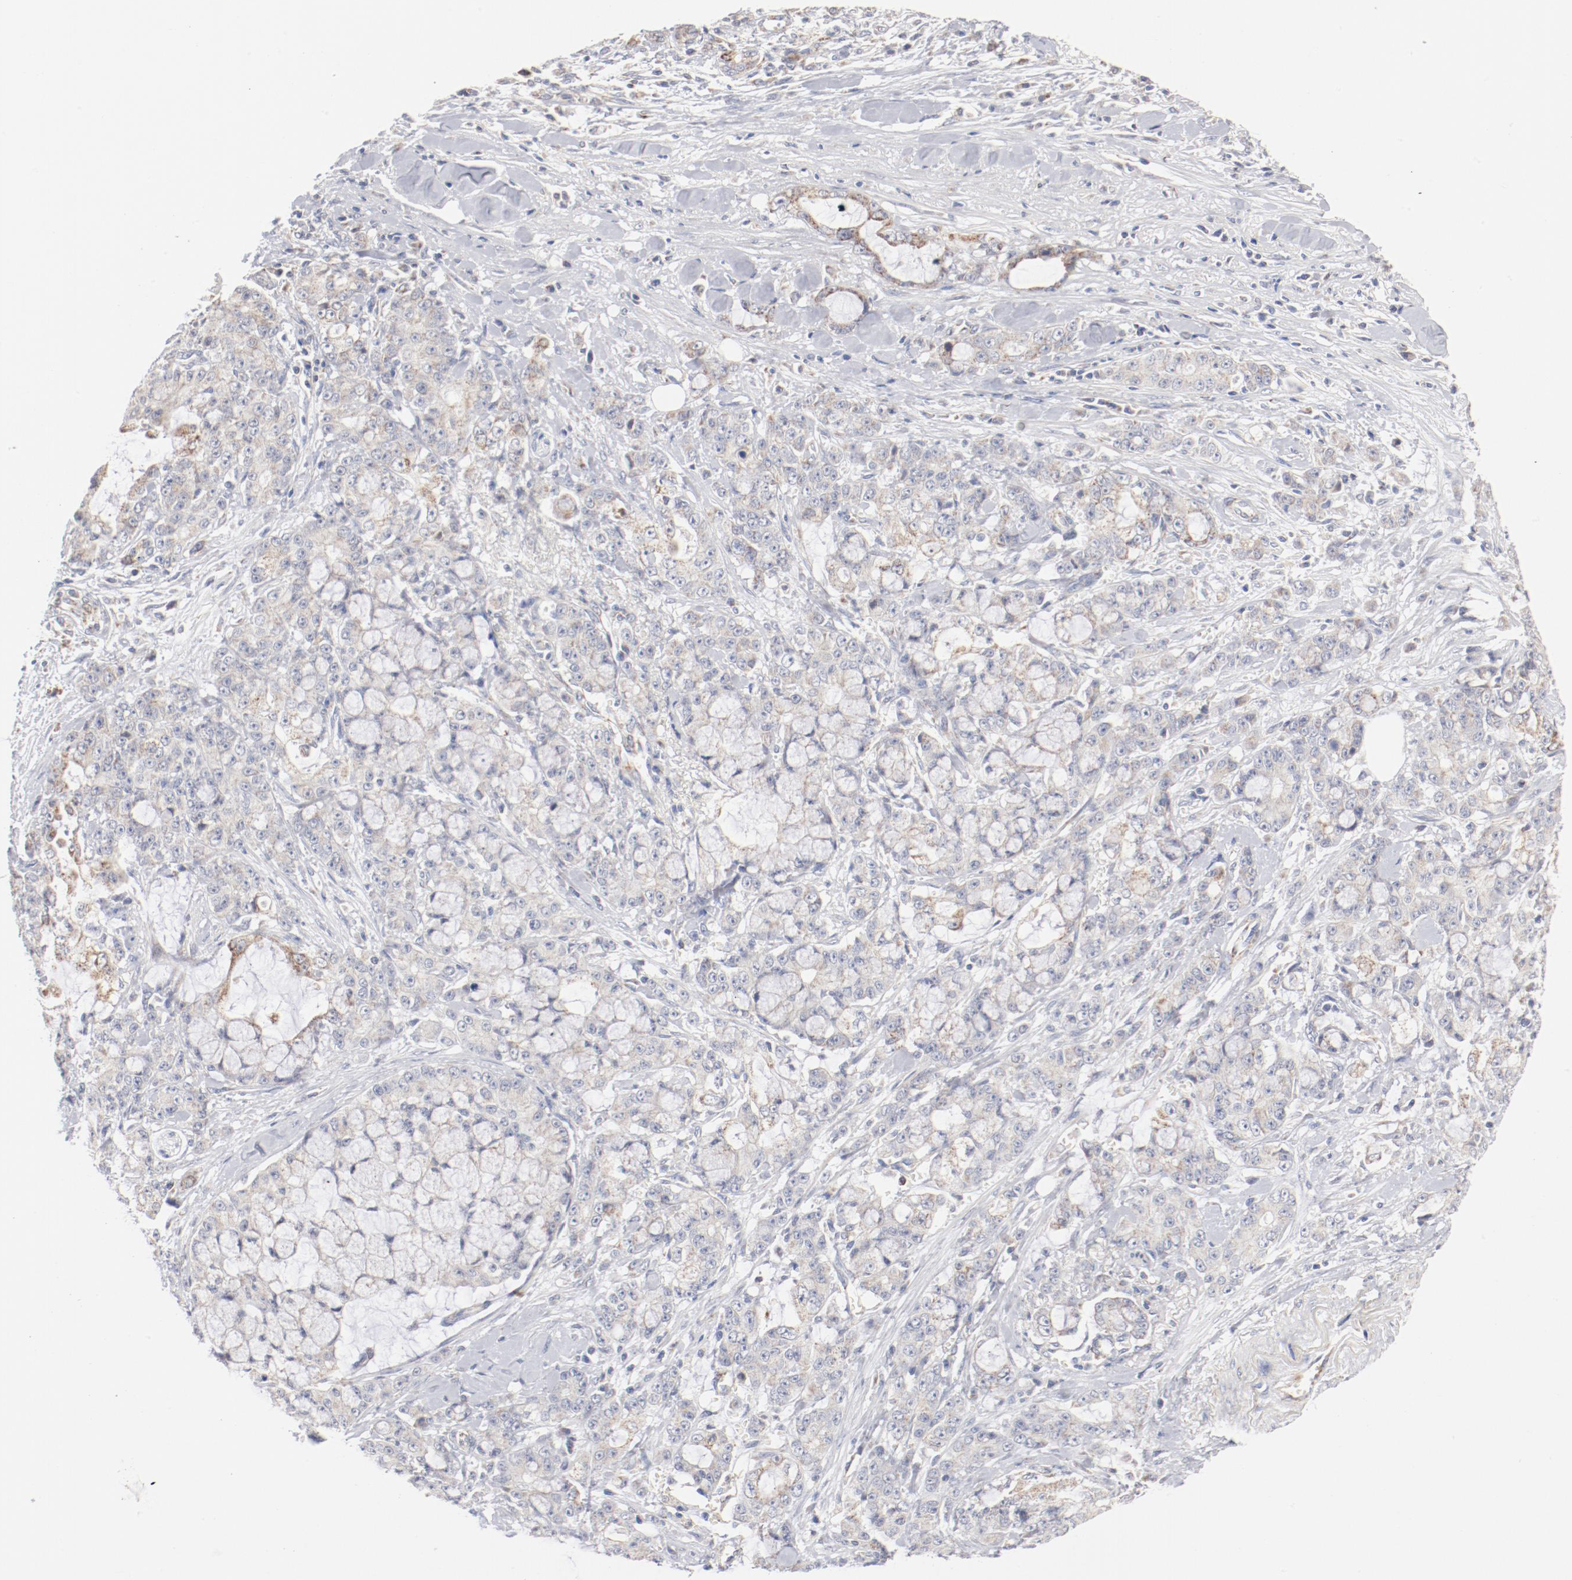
{"staining": {"intensity": "moderate", "quantity": "25%-75%", "location": "cytoplasmic/membranous"}, "tissue": "pancreatic cancer", "cell_type": "Tumor cells", "image_type": "cancer", "snomed": [{"axis": "morphology", "description": "Adenocarcinoma, NOS"}, {"axis": "topography", "description": "Pancreas"}], "caption": "A brown stain labels moderate cytoplasmic/membranous expression of a protein in adenocarcinoma (pancreatic) tumor cells.", "gene": "MRPL58", "patient": {"sex": "female", "age": 73}}